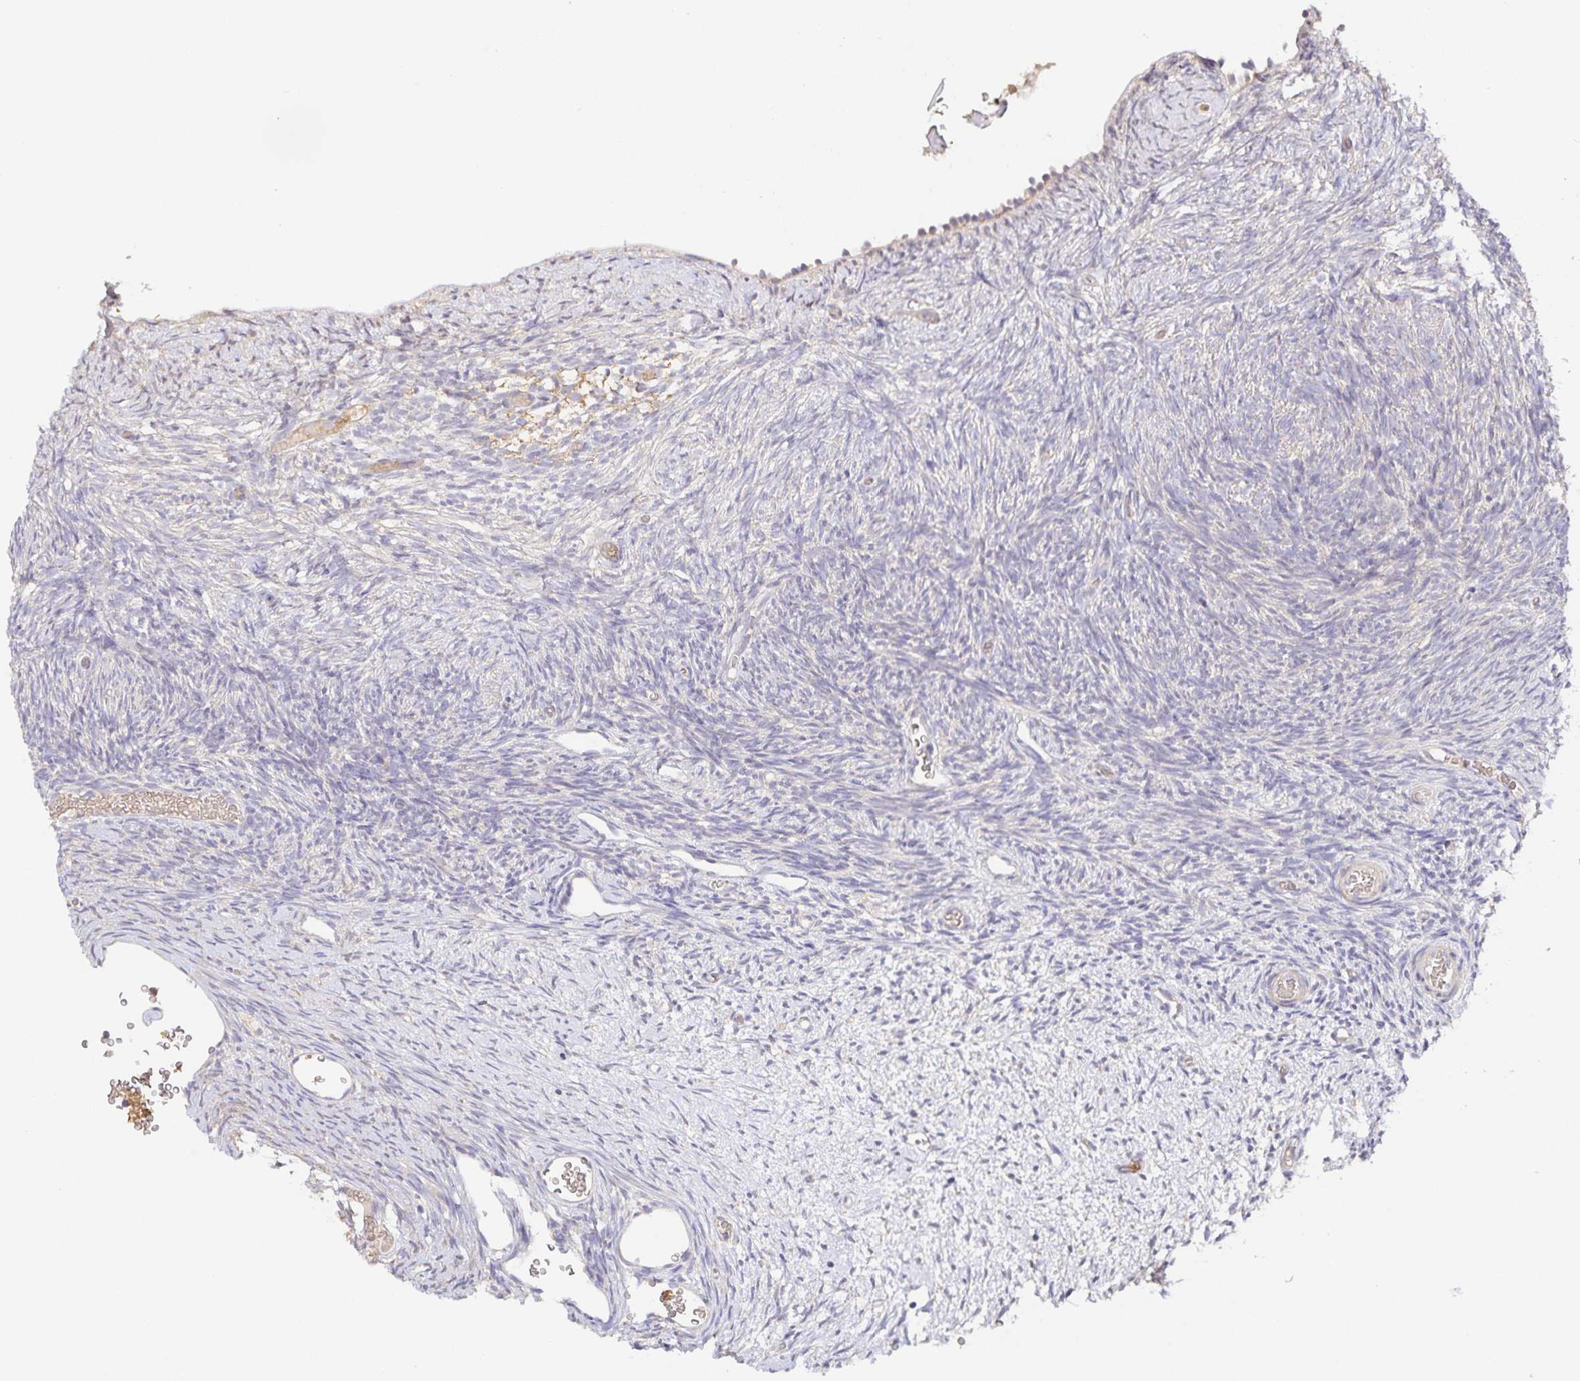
{"staining": {"intensity": "negative", "quantity": "none", "location": "none"}, "tissue": "ovary", "cell_type": "Ovarian stroma cells", "image_type": "normal", "snomed": [{"axis": "morphology", "description": "Normal tissue, NOS"}, {"axis": "topography", "description": "Ovary"}], "caption": "This is a image of IHC staining of normal ovary, which shows no expression in ovarian stroma cells.", "gene": "ZDHHC11B", "patient": {"sex": "female", "age": 39}}